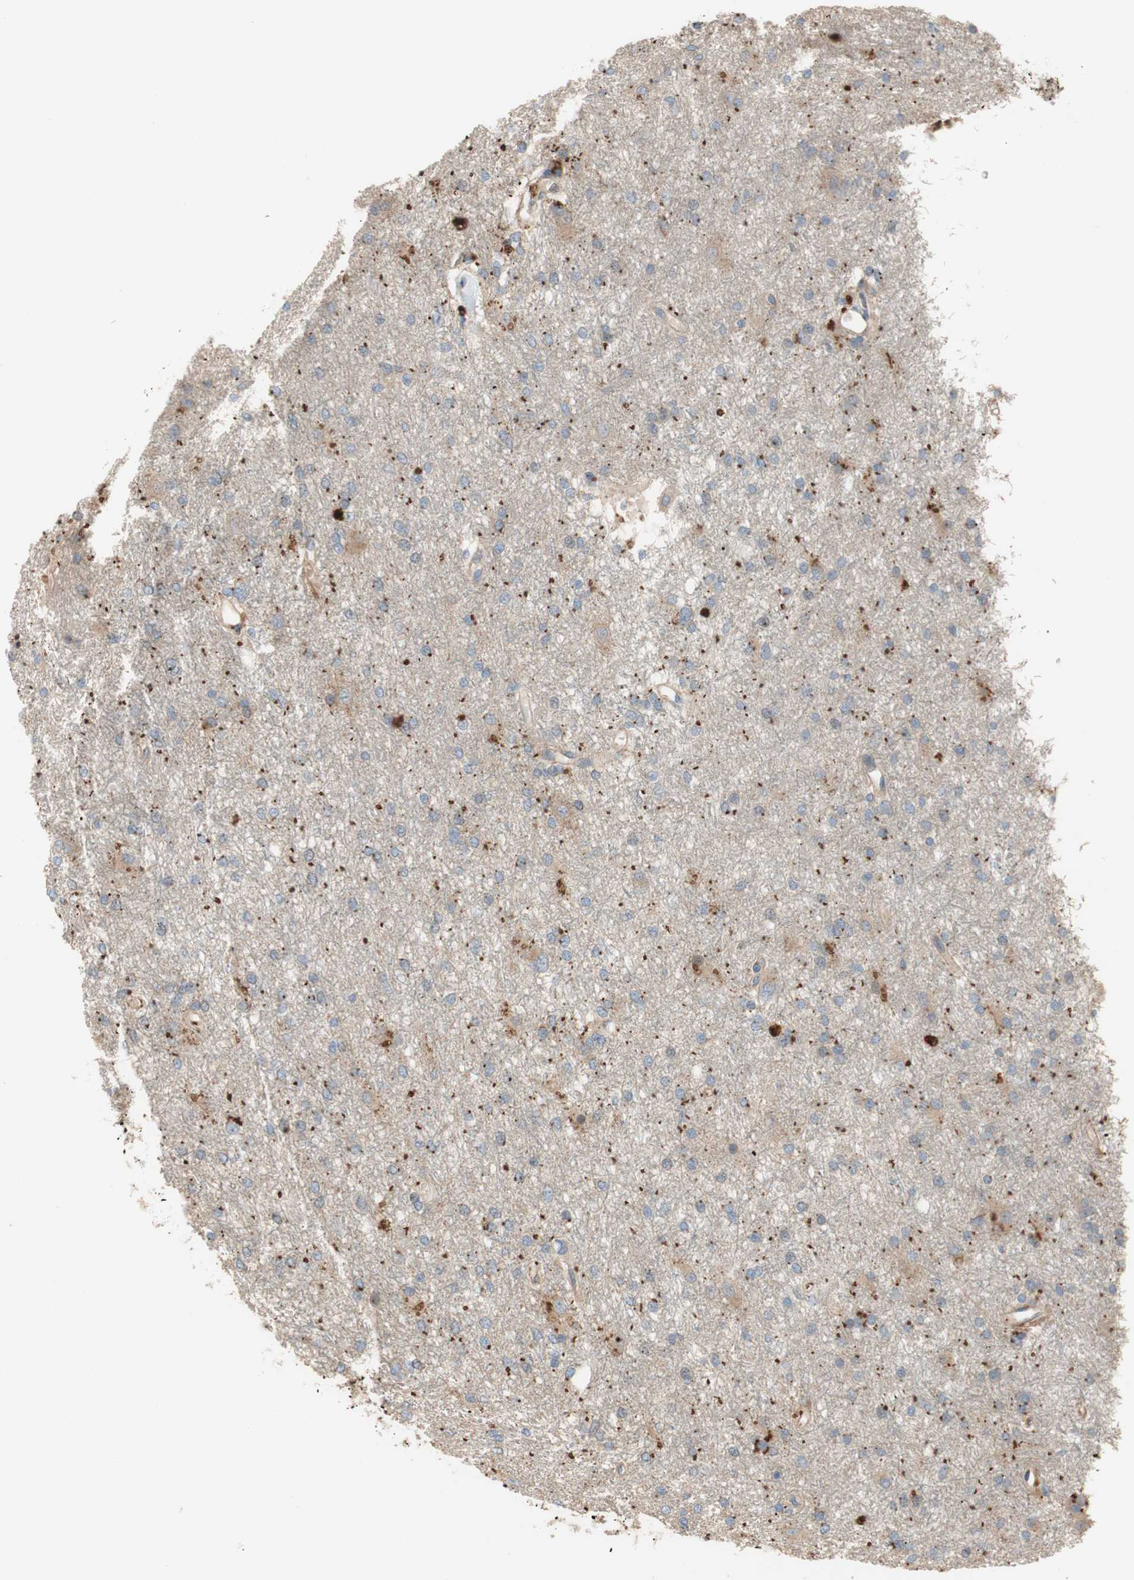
{"staining": {"intensity": "weak", "quantity": "25%-75%", "location": "cytoplasmic/membranous"}, "tissue": "glioma", "cell_type": "Tumor cells", "image_type": "cancer", "snomed": [{"axis": "morphology", "description": "Glioma, malignant, High grade"}, {"axis": "topography", "description": "Brain"}], "caption": "High-magnification brightfield microscopy of glioma stained with DAB (brown) and counterstained with hematoxylin (blue). tumor cells exhibit weak cytoplasmic/membranous staining is seen in approximately25%-75% of cells. The staining is performed using DAB brown chromogen to label protein expression. The nuclei are counter-stained blue using hematoxylin.", "gene": "PTPN21", "patient": {"sex": "female", "age": 59}}